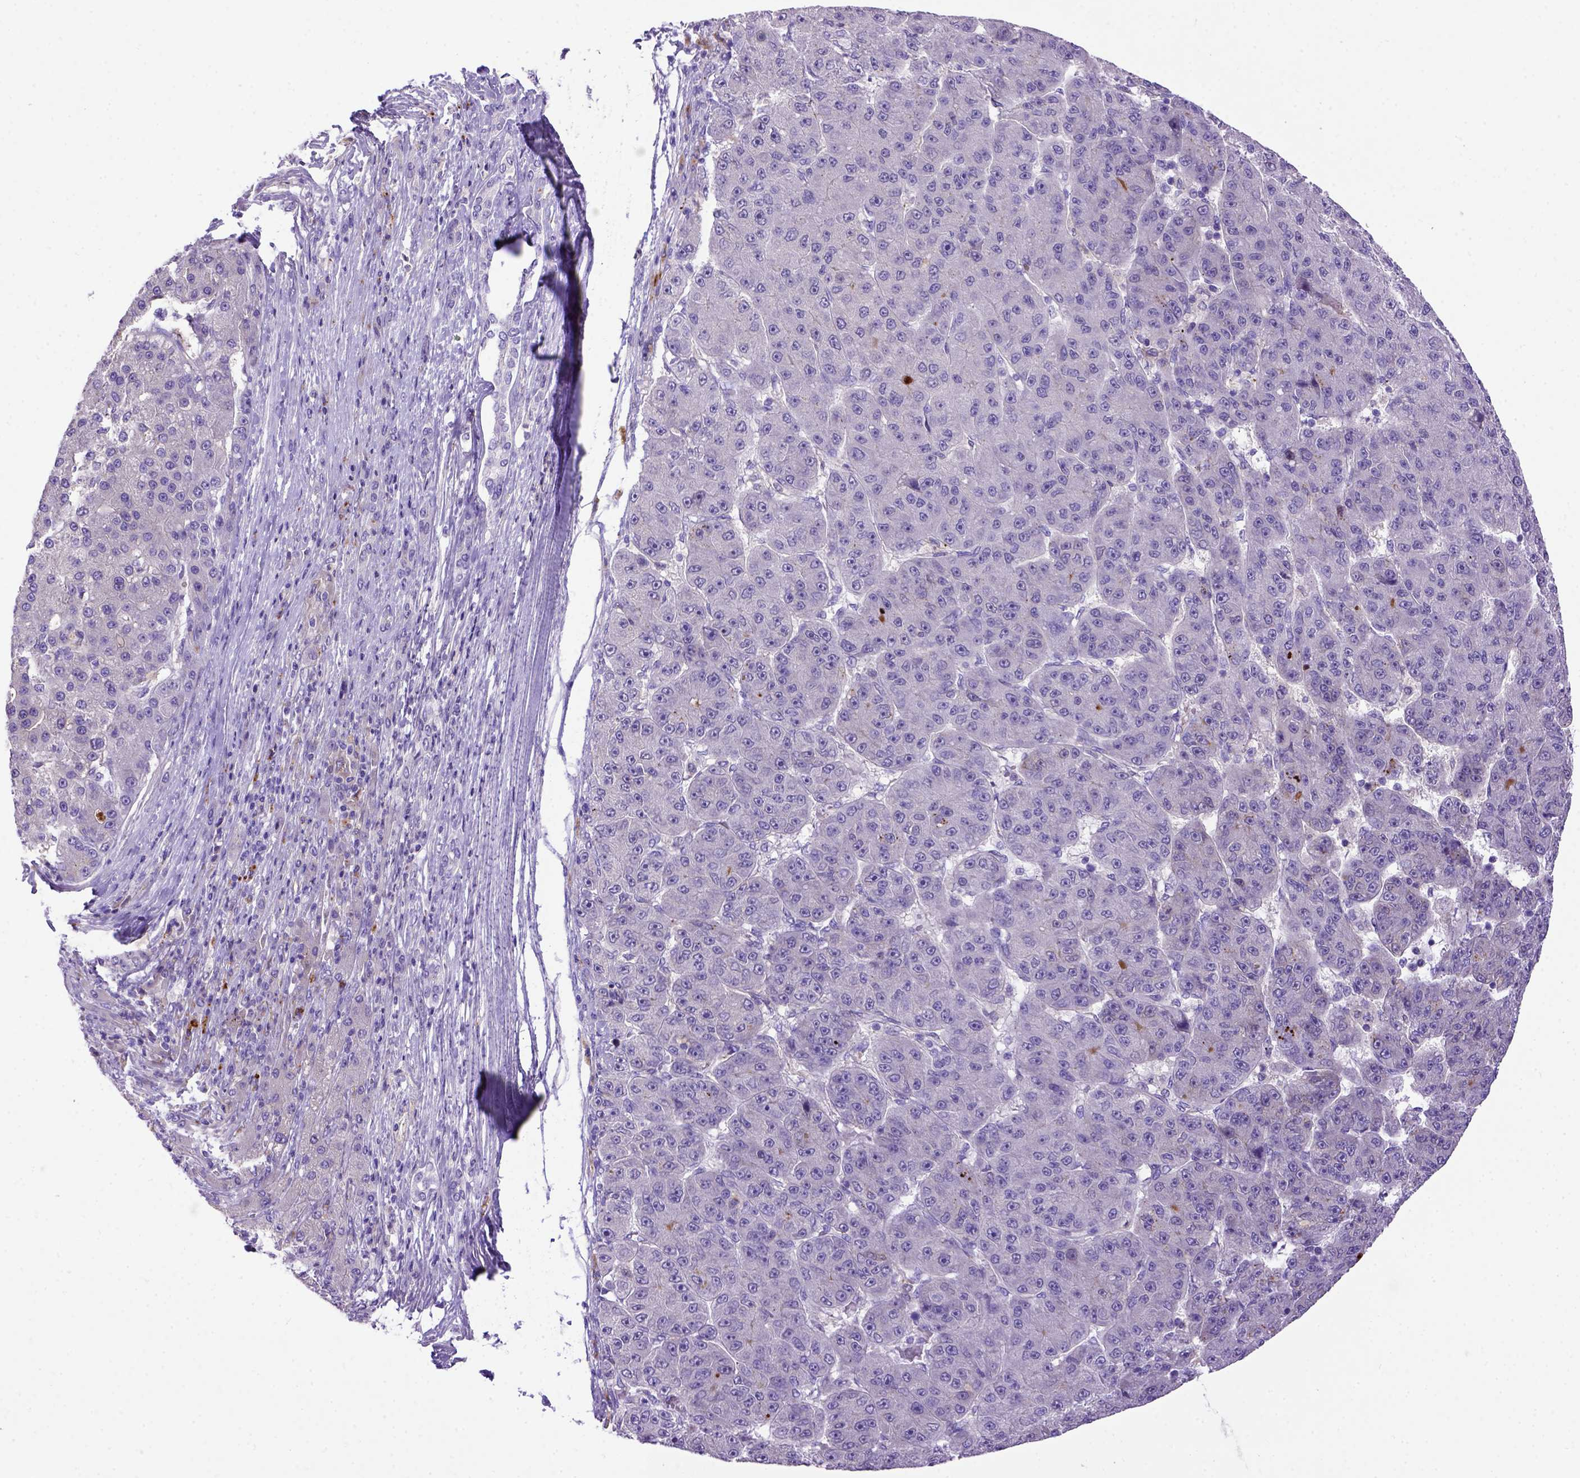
{"staining": {"intensity": "negative", "quantity": "none", "location": "none"}, "tissue": "liver cancer", "cell_type": "Tumor cells", "image_type": "cancer", "snomed": [{"axis": "morphology", "description": "Carcinoma, Hepatocellular, NOS"}, {"axis": "topography", "description": "Liver"}], "caption": "This micrograph is of liver cancer (hepatocellular carcinoma) stained with immunohistochemistry (IHC) to label a protein in brown with the nuclei are counter-stained blue. There is no expression in tumor cells.", "gene": "ADAM12", "patient": {"sex": "male", "age": 67}}